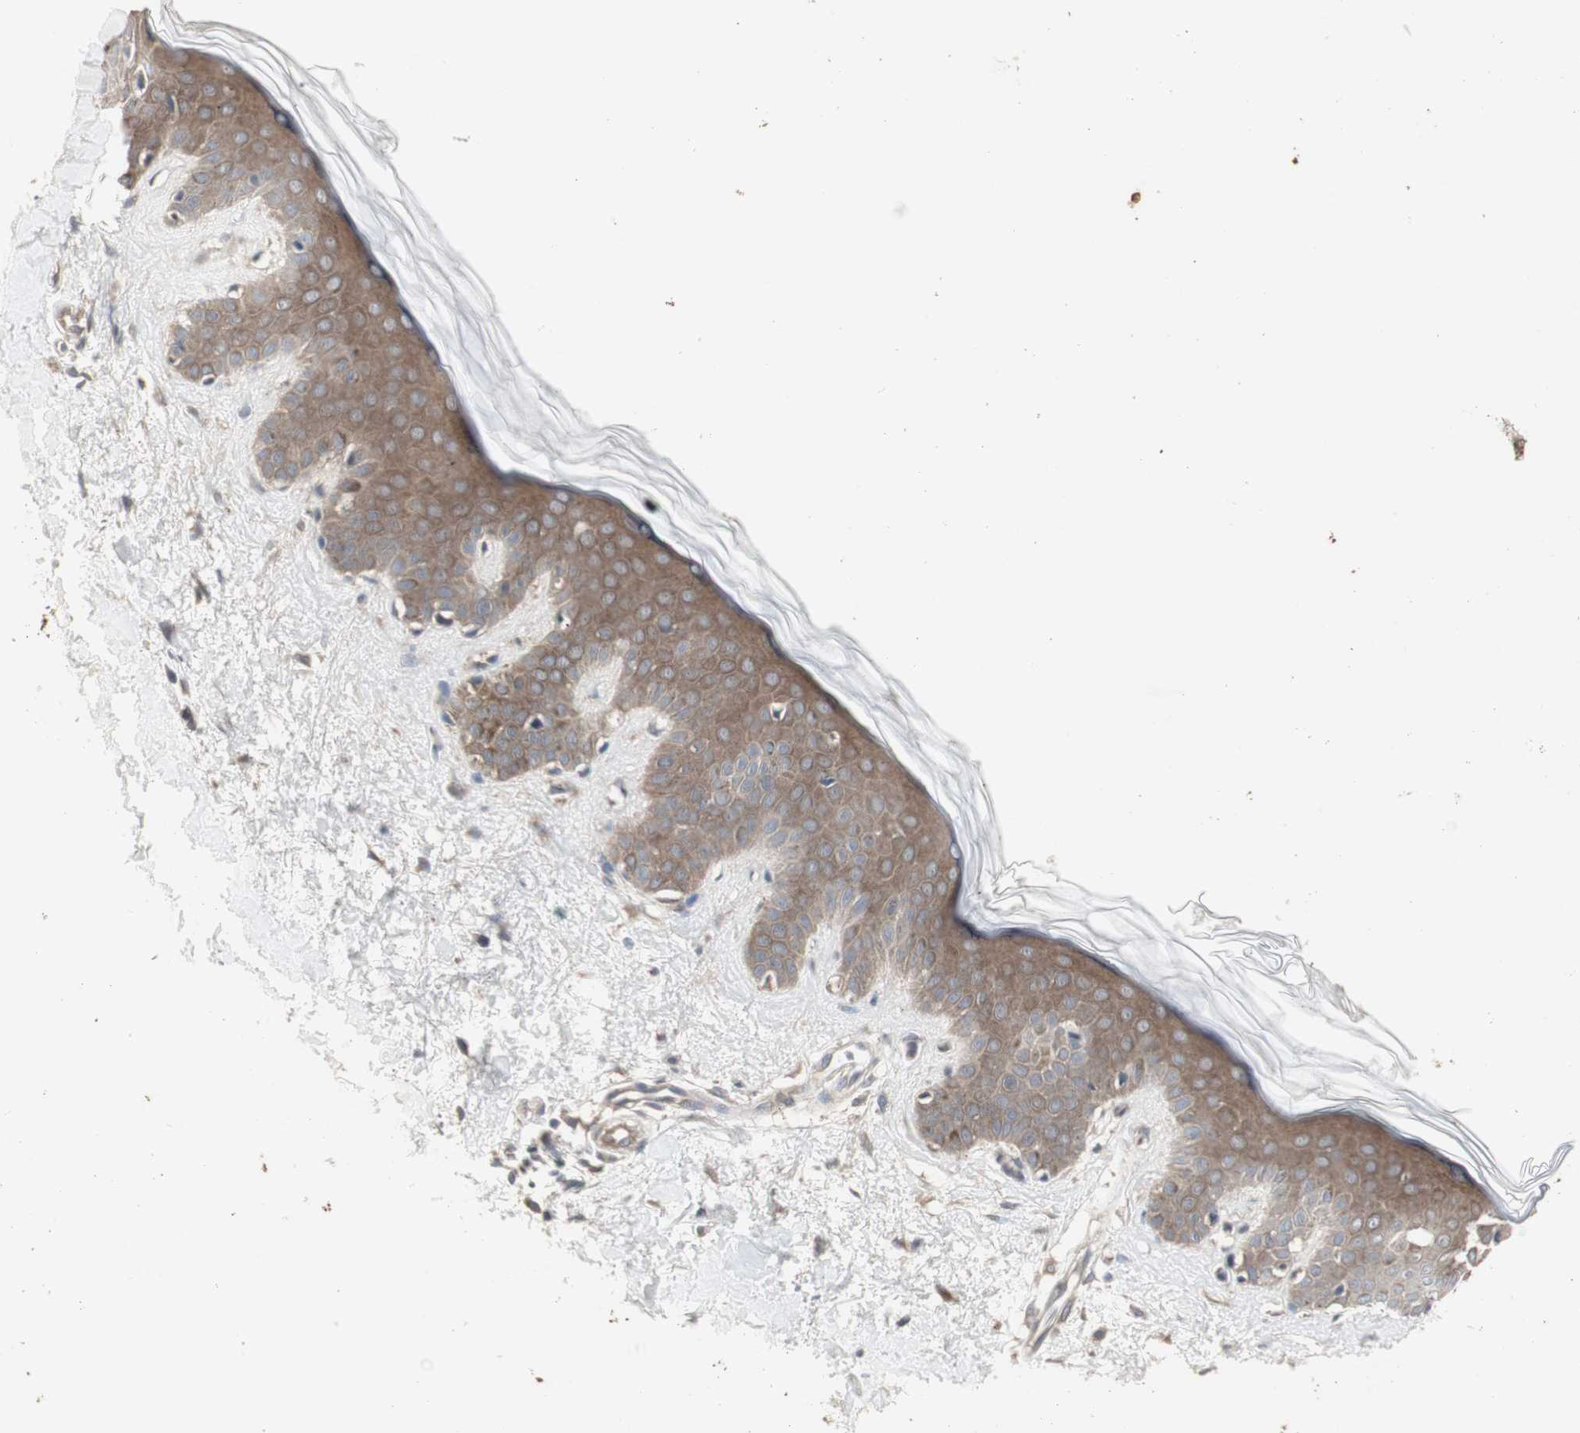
{"staining": {"intensity": "weak", "quantity": ">75%", "location": "cytoplasmic/membranous"}, "tissue": "skin", "cell_type": "Fibroblasts", "image_type": "normal", "snomed": [{"axis": "morphology", "description": "Normal tissue, NOS"}, {"axis": "topography", "description": "Skin"}], "caption": "A brown stain highlights weak cytoplasmic/membranous positivity of a protein in fibroblasts of normal human skin. Nuclei are stained in blue.", "gene": "CHURC1", "patient": {"sex": "male", "age": 67}}